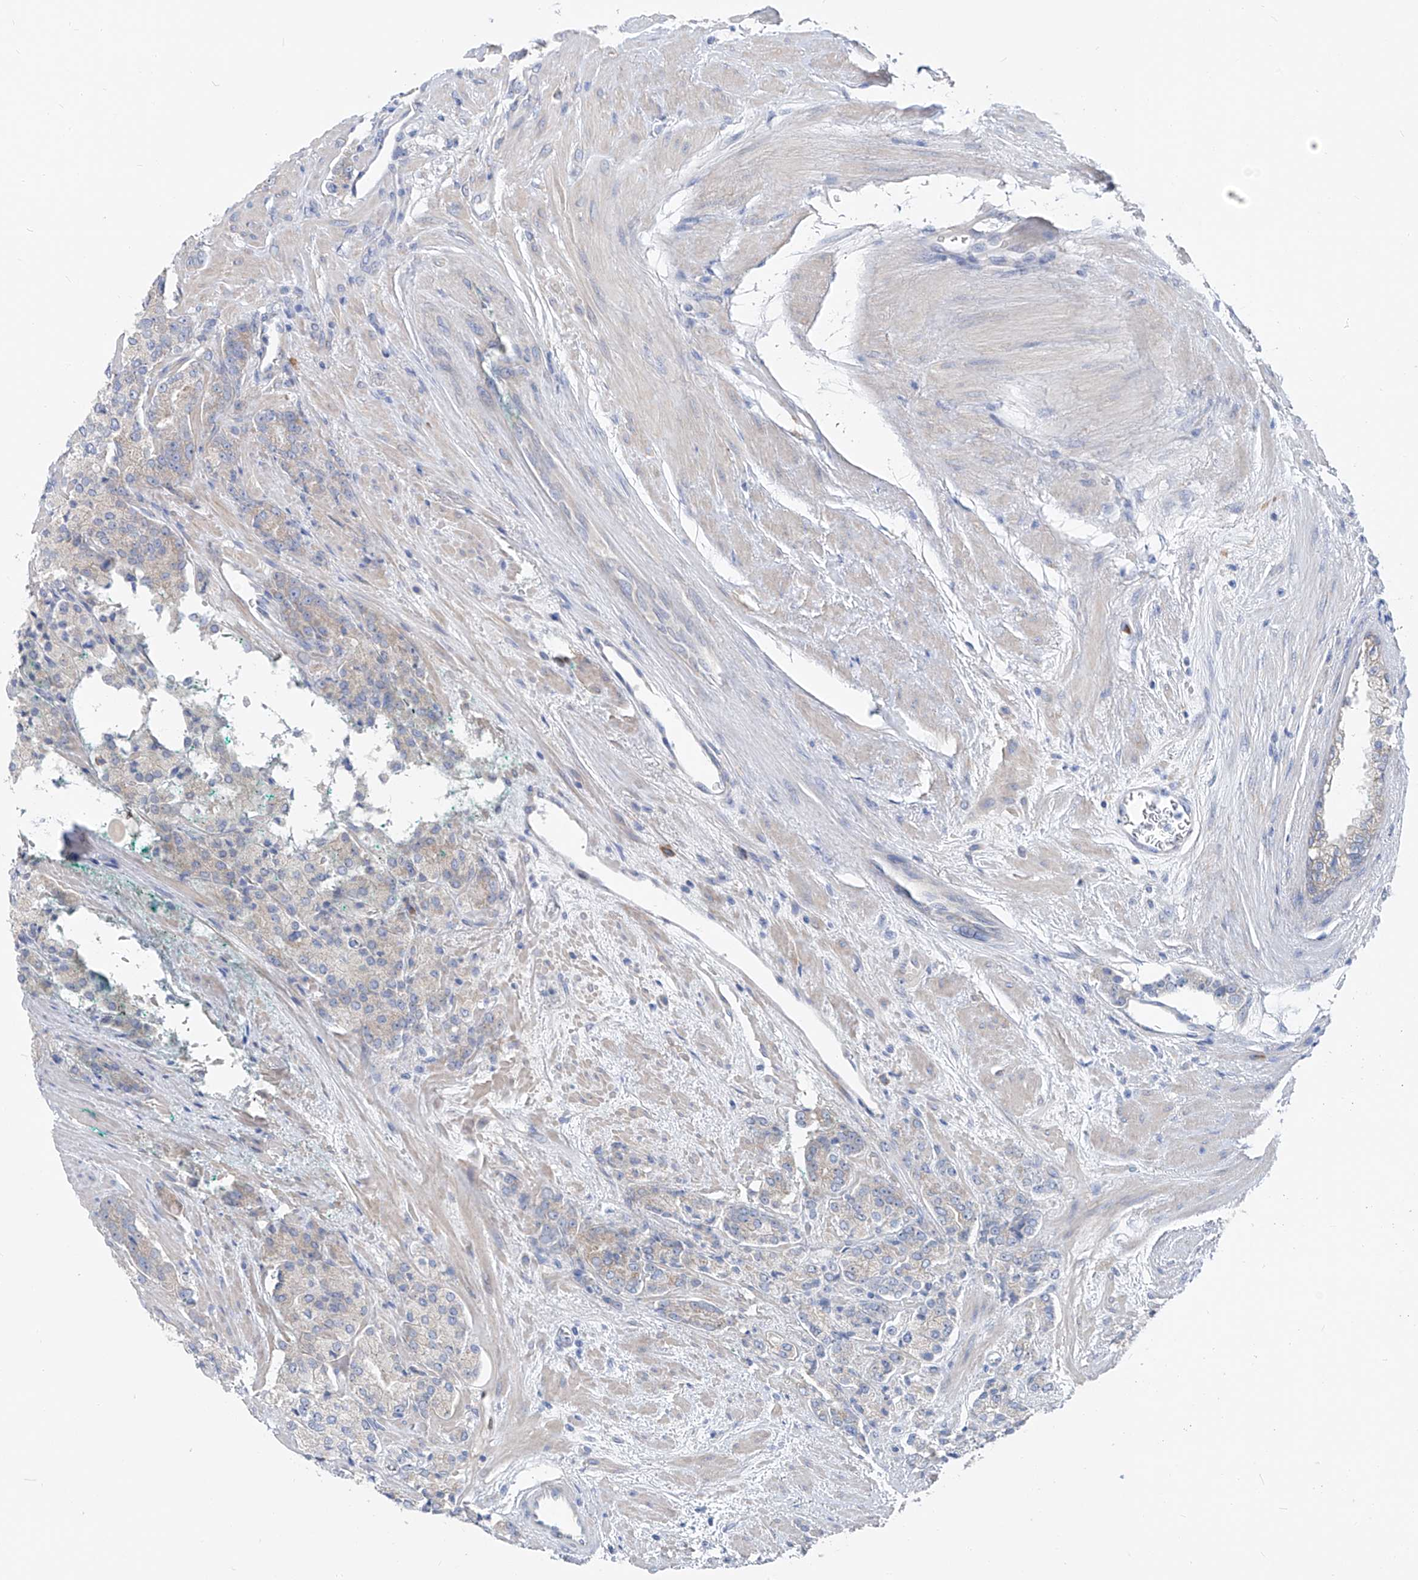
{"staining": {"intensity": "negative", "quantity": "none", "location": "none"}, "tissue": "prostate cancer", "cell_type": "Tumor cells", "image_type": "cancer", "snomed": [{"axis": "morphology", "description": "Adenocarcinoma, High grade"}, {"axis": "topography", "description": "Prostate"}], "caption": "Tumor cells are negative for protein expression in human prostate cancer.", "gene": "UFL1", "patient": {"sex": "male", "age": 71}}